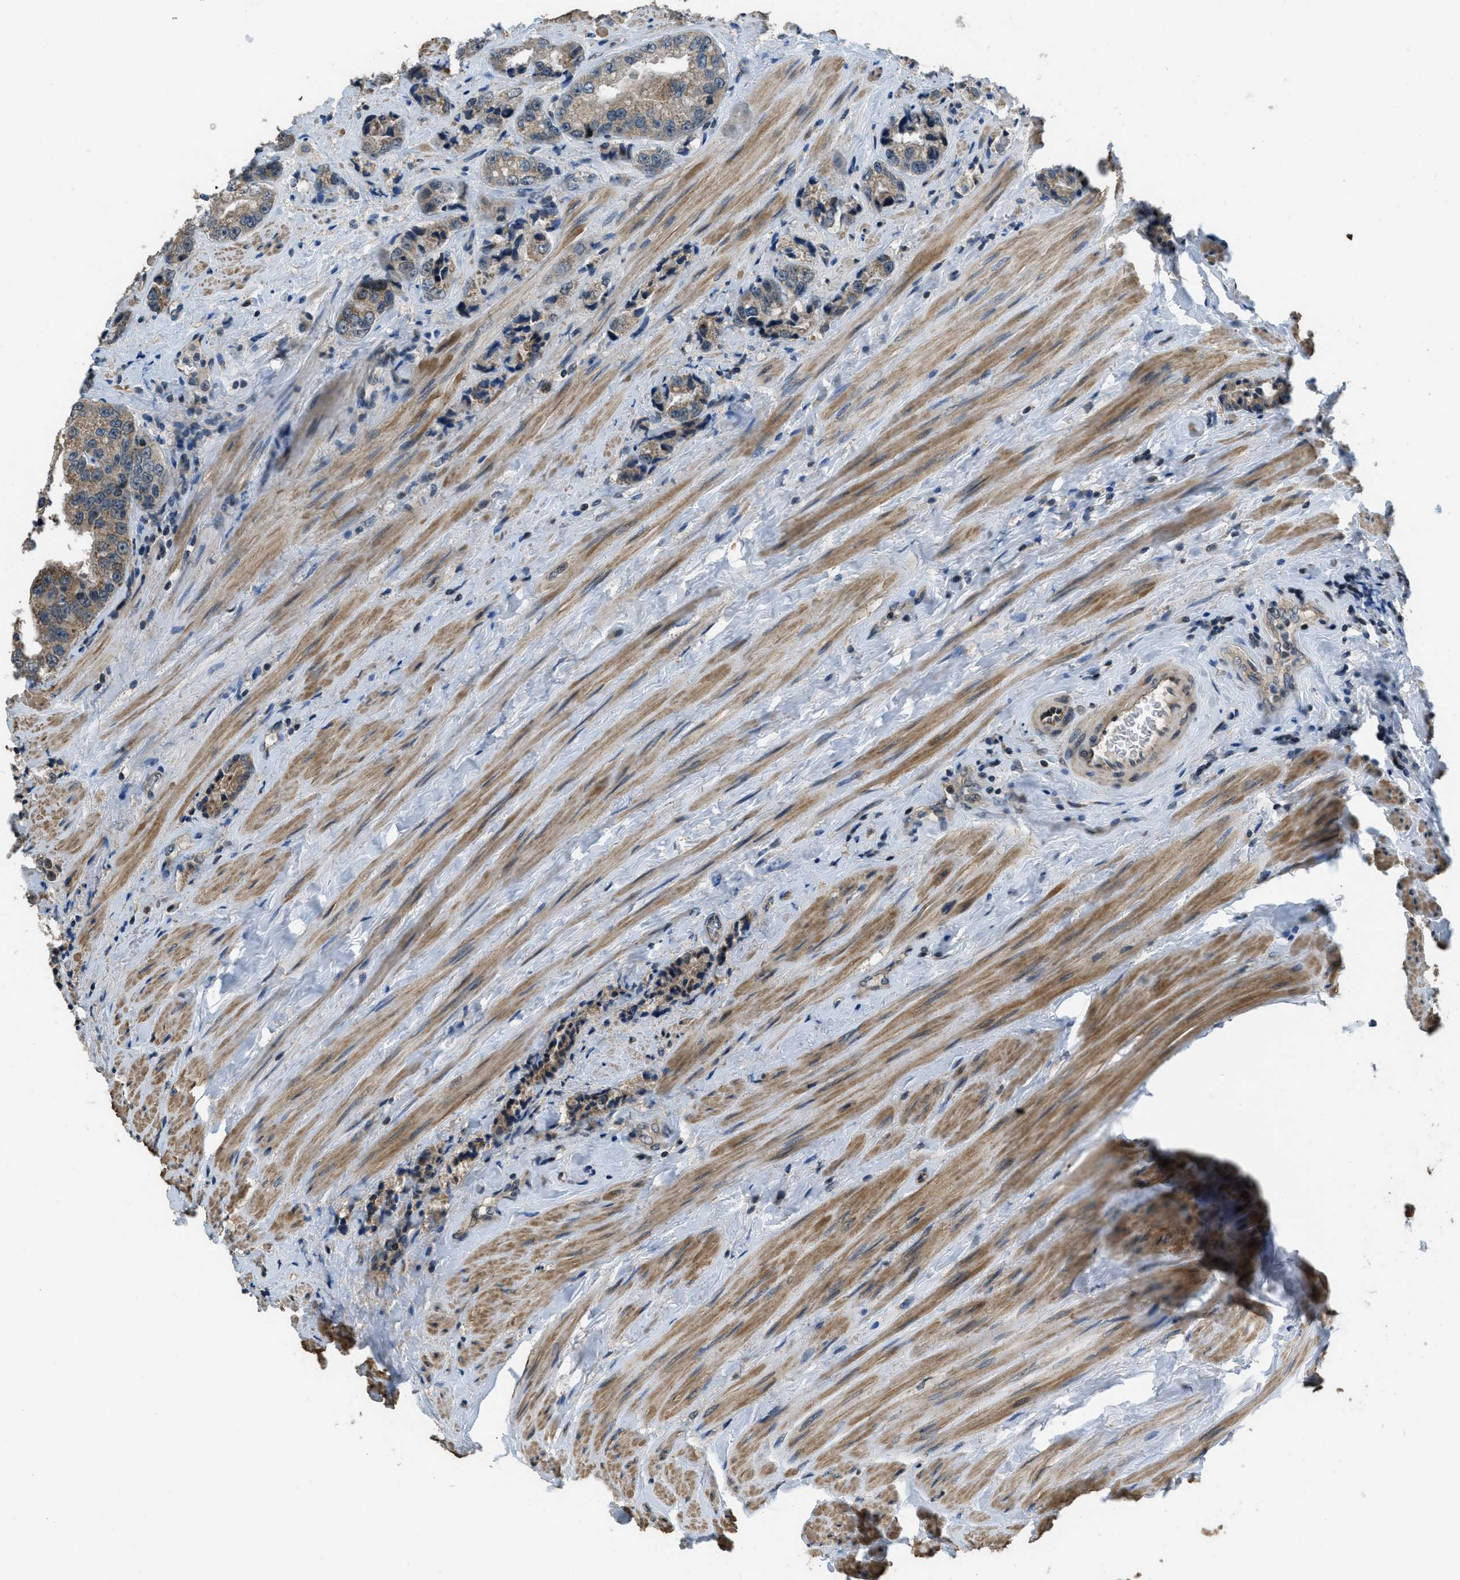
{"staining": {"intensity": "weak", "quantity": ">75%", "location": "cytoplasmic/membranous"}, "tissue": "prostate cancer", "cell_type": "Tumor cells", "image_type": "cancer", "snomed": [{"axis": "morphology", "description": "Adenocarcinoma, High grade"}, {"axis": "topography", "description": "Prostate"}], "caption": "Prostate cancer (high-grade adenocarcinoma) tissue reveals weak cytoplasmic/membranous staining in about >75% of tumor cells", "gene": "NAT1", "patient": {"sex": "male", "age": 61}}